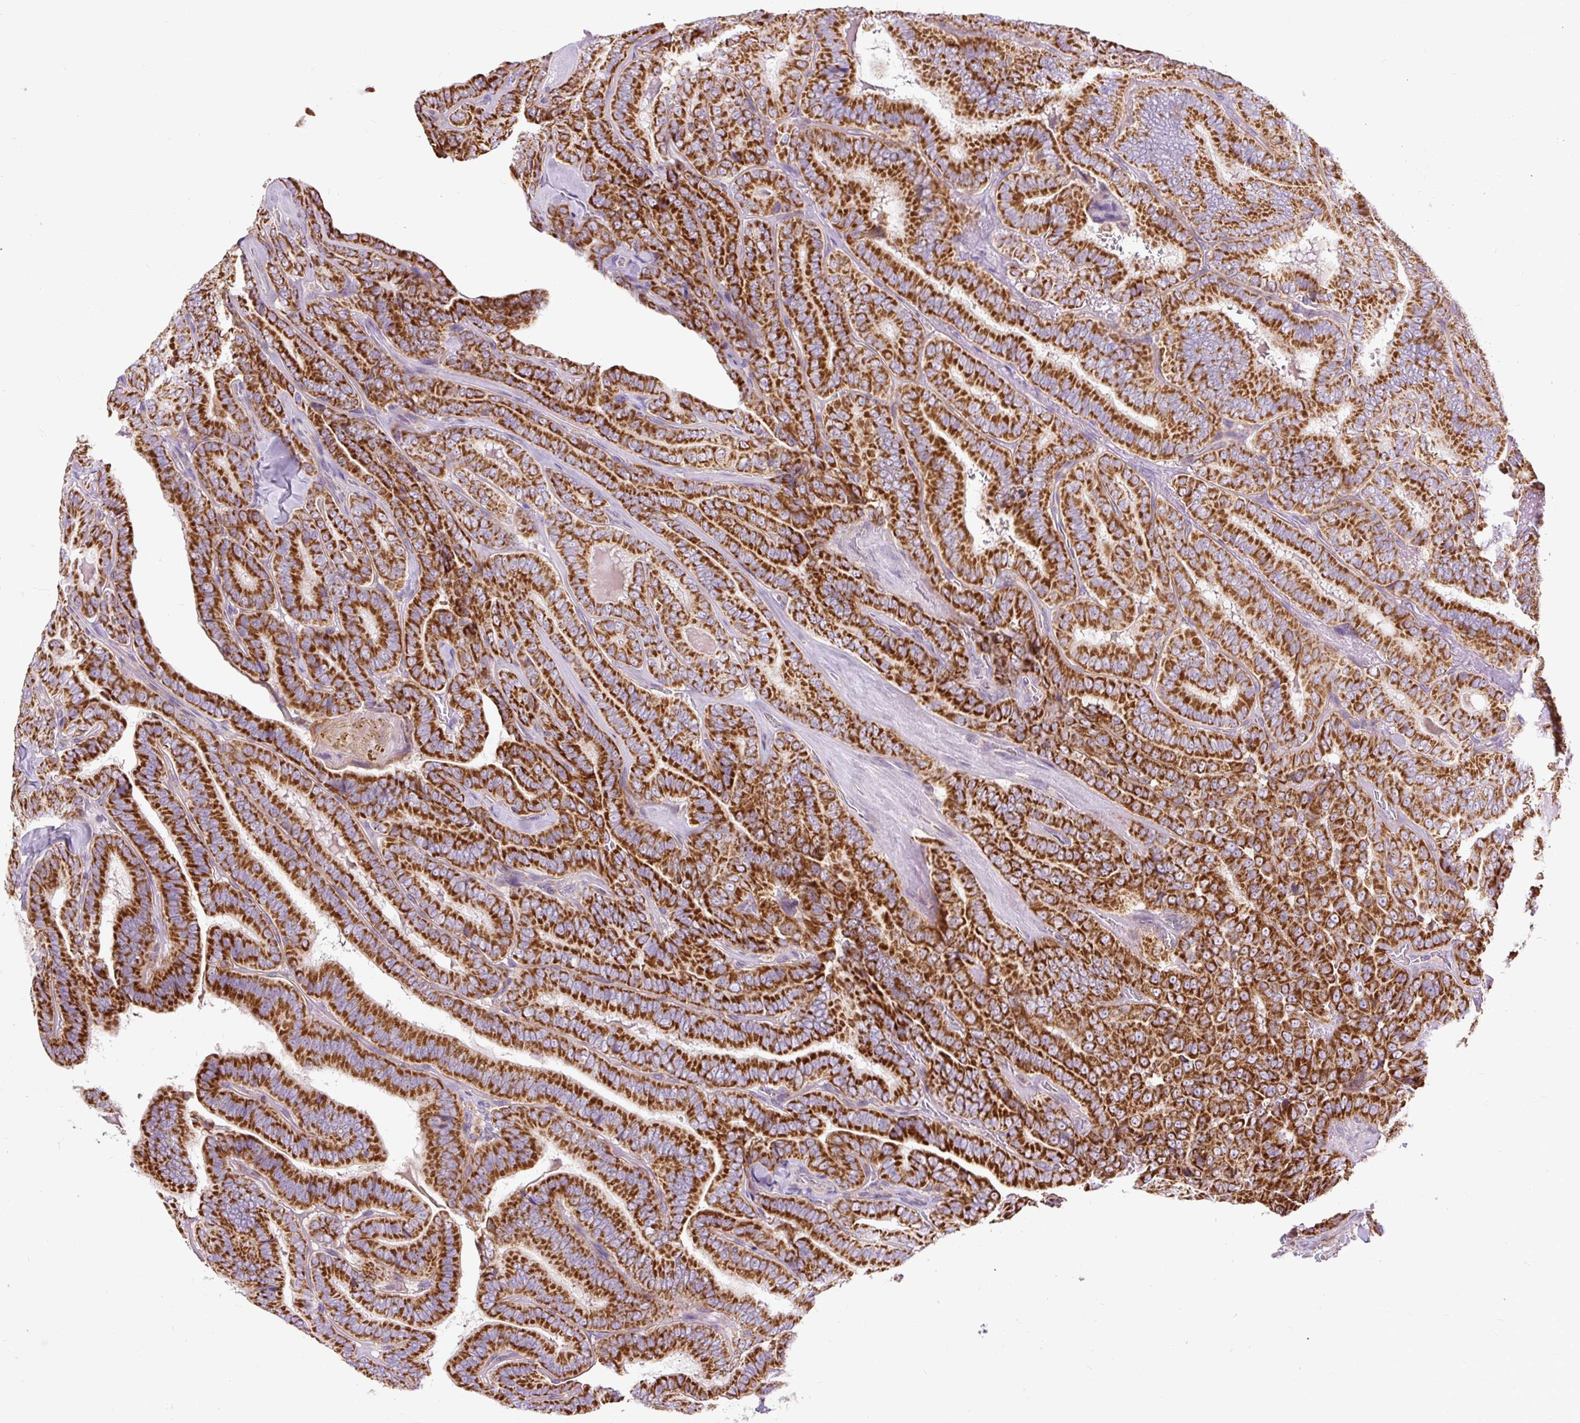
{"staining": {"intensity": "strong", "quantity": ">75%", "location": "cytoplasmic/membranous"}, "tissue": "thyroid cancer", "cell_type": "Tumor cells", "image_type": "cancer", "snomed": [{"axis": "morphology", "description": "Papillary adenocarcinoma, NOS"}, {"axis": "topography", "description": "Thyroid gland"}], "caption": "Immunohistochemistry (IHC) (DAB (3,3'-diaminobenzidine)) staining of human thyroid cancer (papillary adenocarcinoma) displays strong cytoplasmic/membranous protein expression in approximately >75% of tumor cells.", "gene": "TM2D3", "patient": {"sex": "male", "age": 61}}